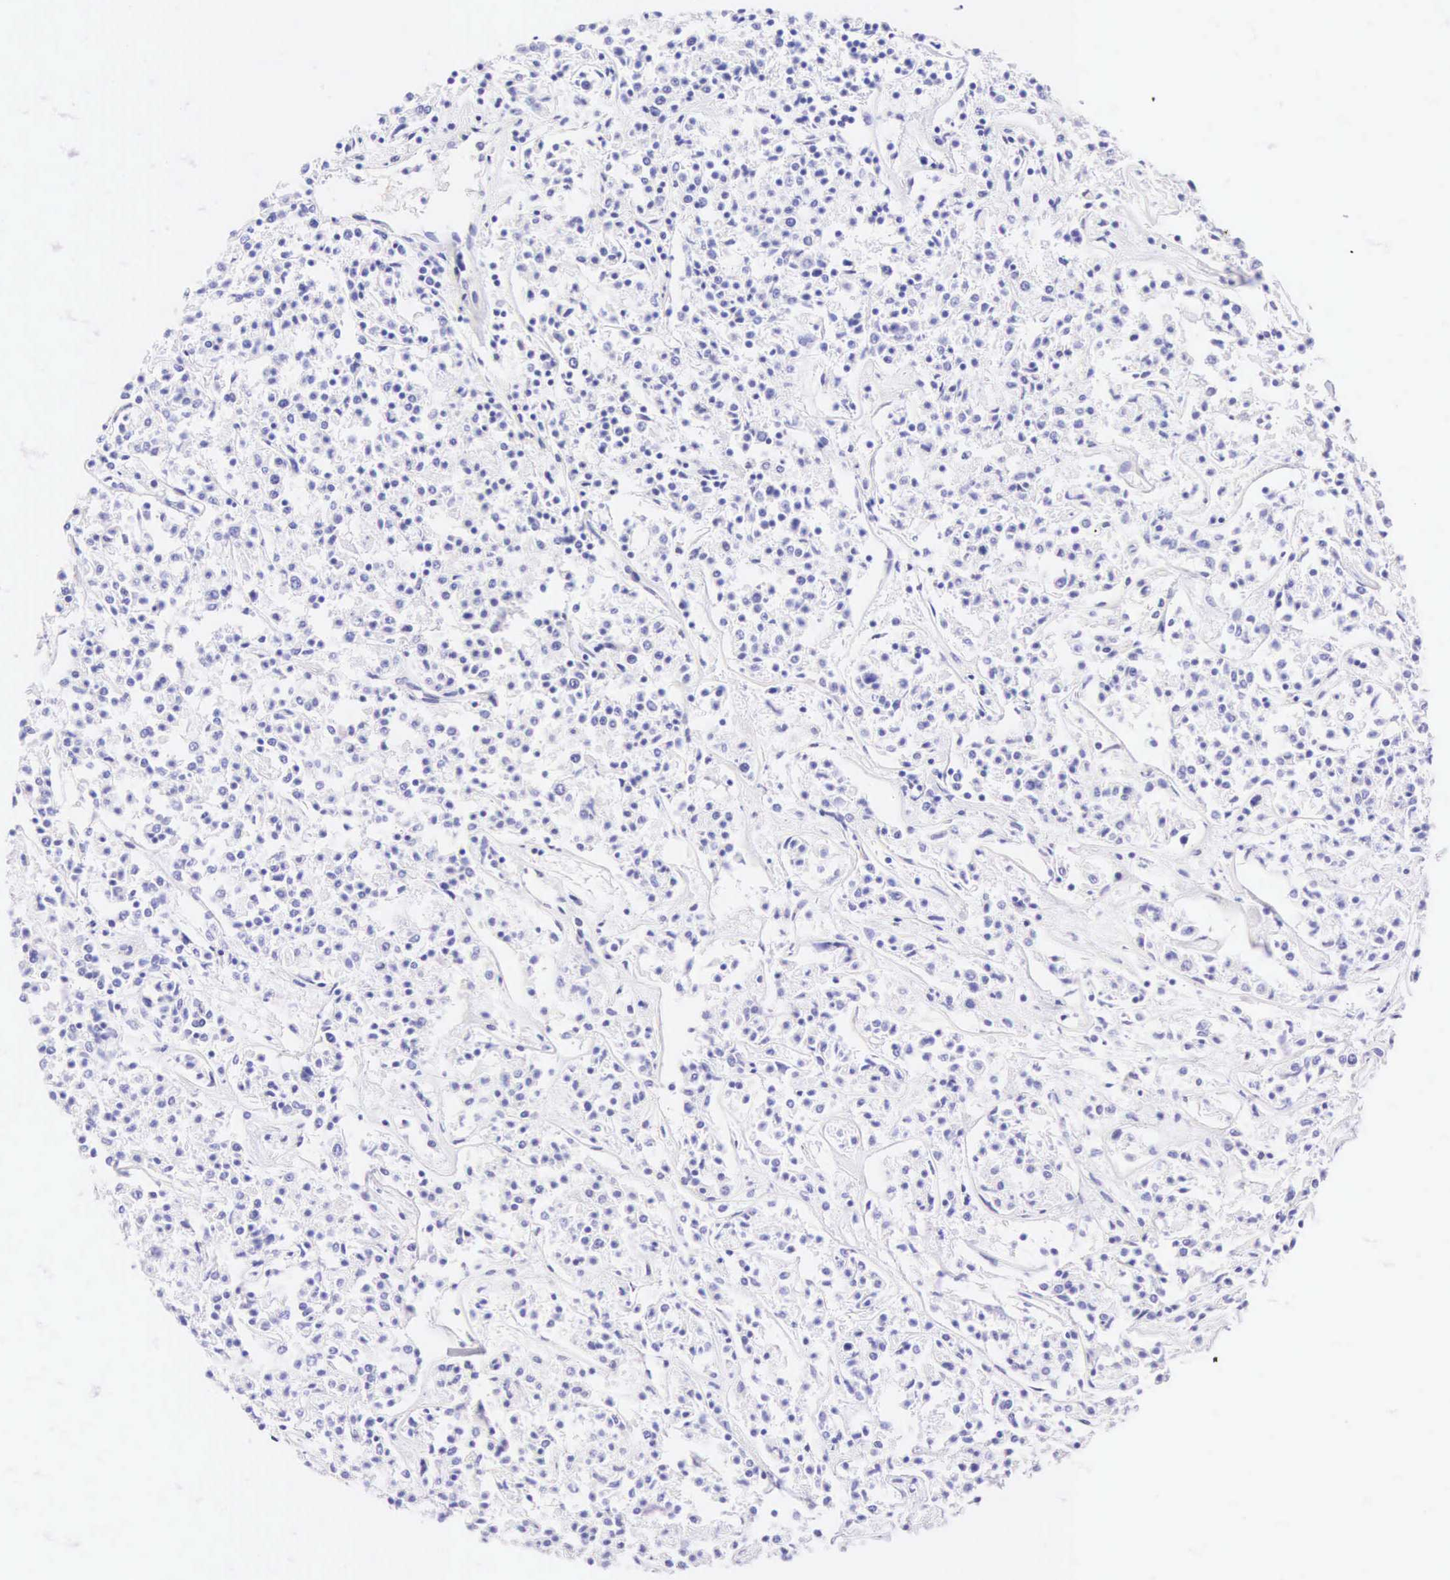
{"staining": {"intensity": "negative", "quantity": "none", "location": "none"}, "tissue": "lymphoma", "cell_type": "Tumor cells", "image_type": "cancer", "snomed": [{"axis": "morphology", "description": "Malignant lymphoma, non-Hodgkin's type, Low grade"}, {"axis": "topography", "description": "Small intestine"}], "caption": "High magnification brightfield microscopy of low-grade malignant lymphoma, non-Hodgkin's type stained with DAB (brown) and counterstained with hematoxylin (blue): tumor cells show no significant expression.", "gene": "CNN1", "patient": {"sex": "female", "age": 59}}